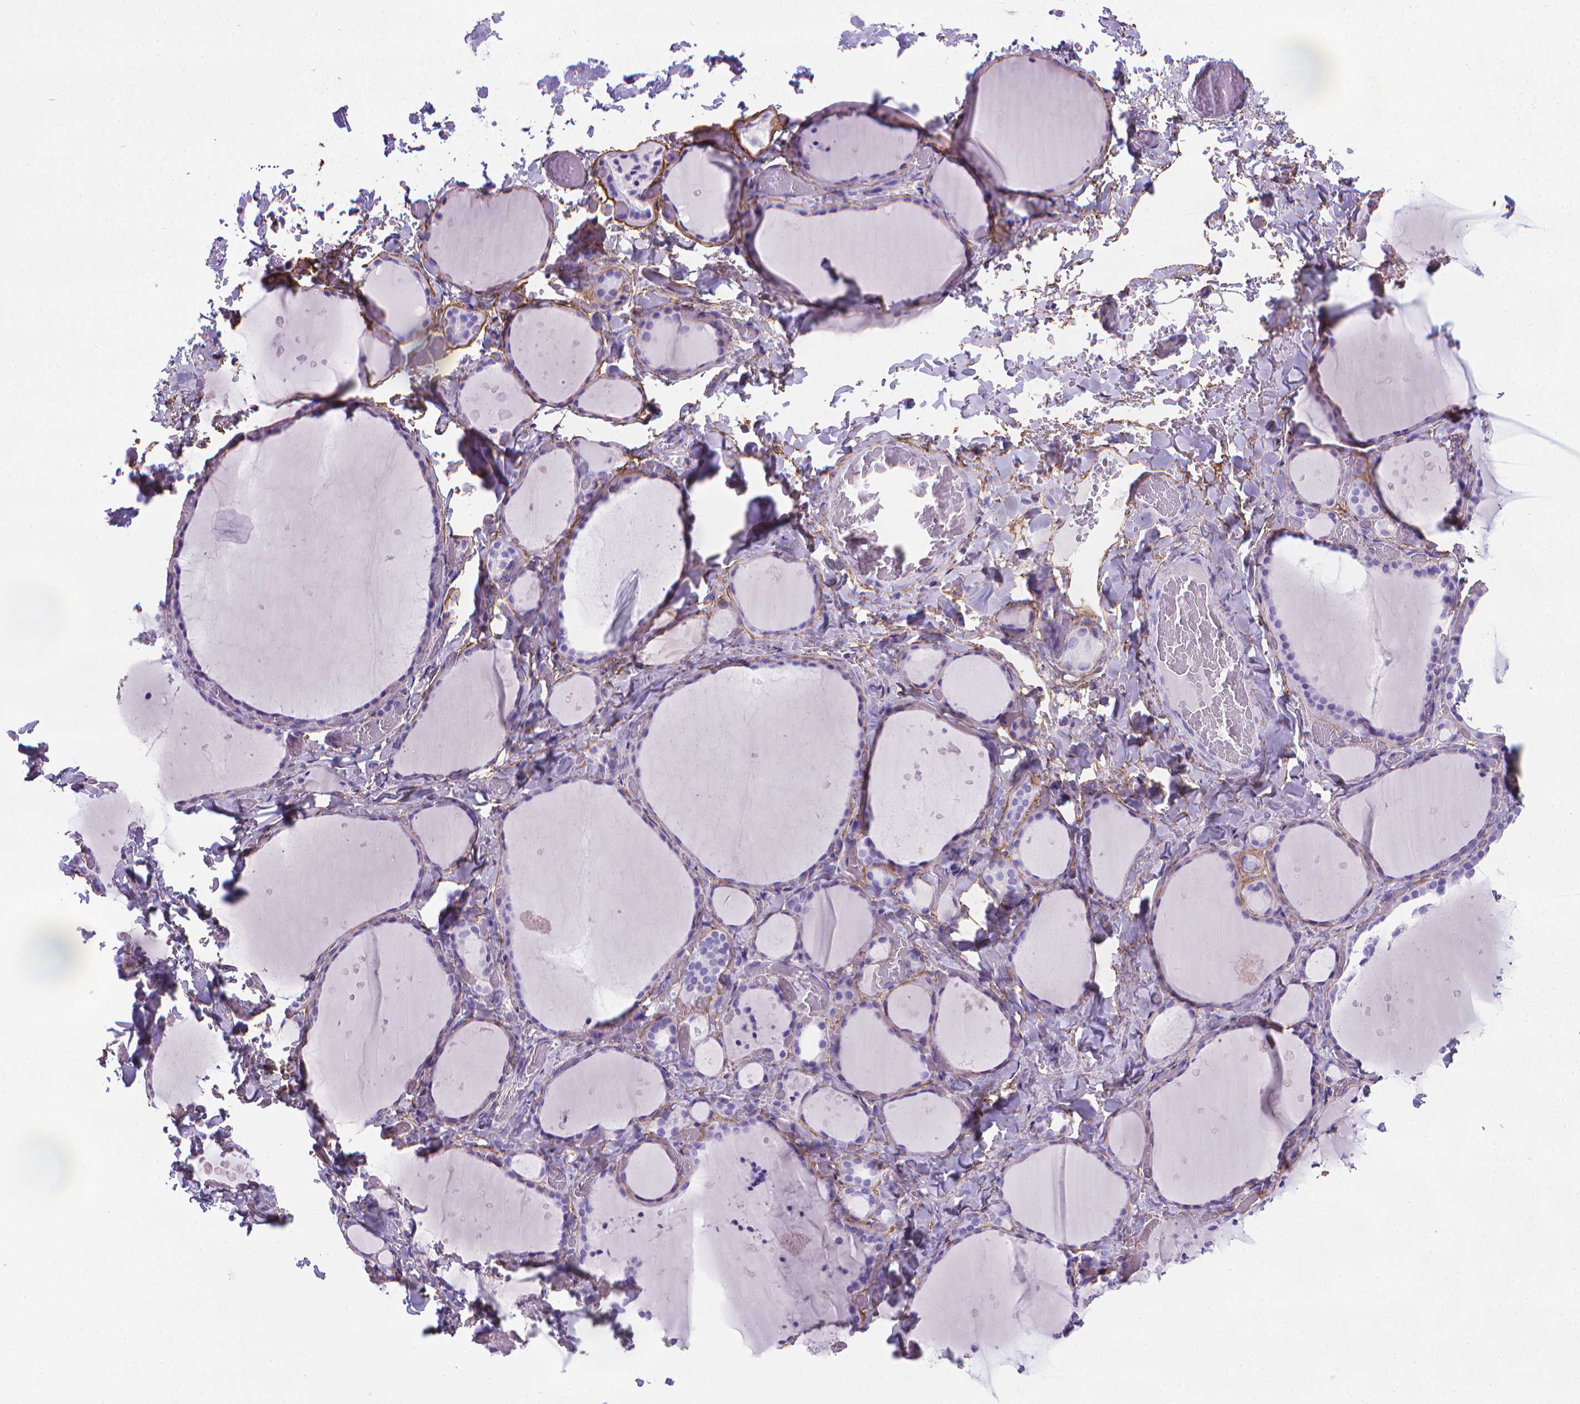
{"staining": {"intensity": "negative", "quantity": "none", "location": "none"}, "tissue": "thyroid gland", "cell_type": "Glandular cells", "image_type": "normal", "snomed": [{"axis": "morphology", "description": "Normal tissue, NOS"}, {"axis": "topography", "description": "Thyroid gland"}], "caption": "High magnification brightfield microscopy of normal thyroid gland stained with DAB (brown) and counterstained with hematoxylin (blue): glandular cells show no significant expression. (Stains: DAB immunohistochemistry with hematoxylin counter stain, Microscopy: brightfield microscopy at high magnification).", "gene": "MFAP2", "patient": {"sex": "female", "age": 36}}